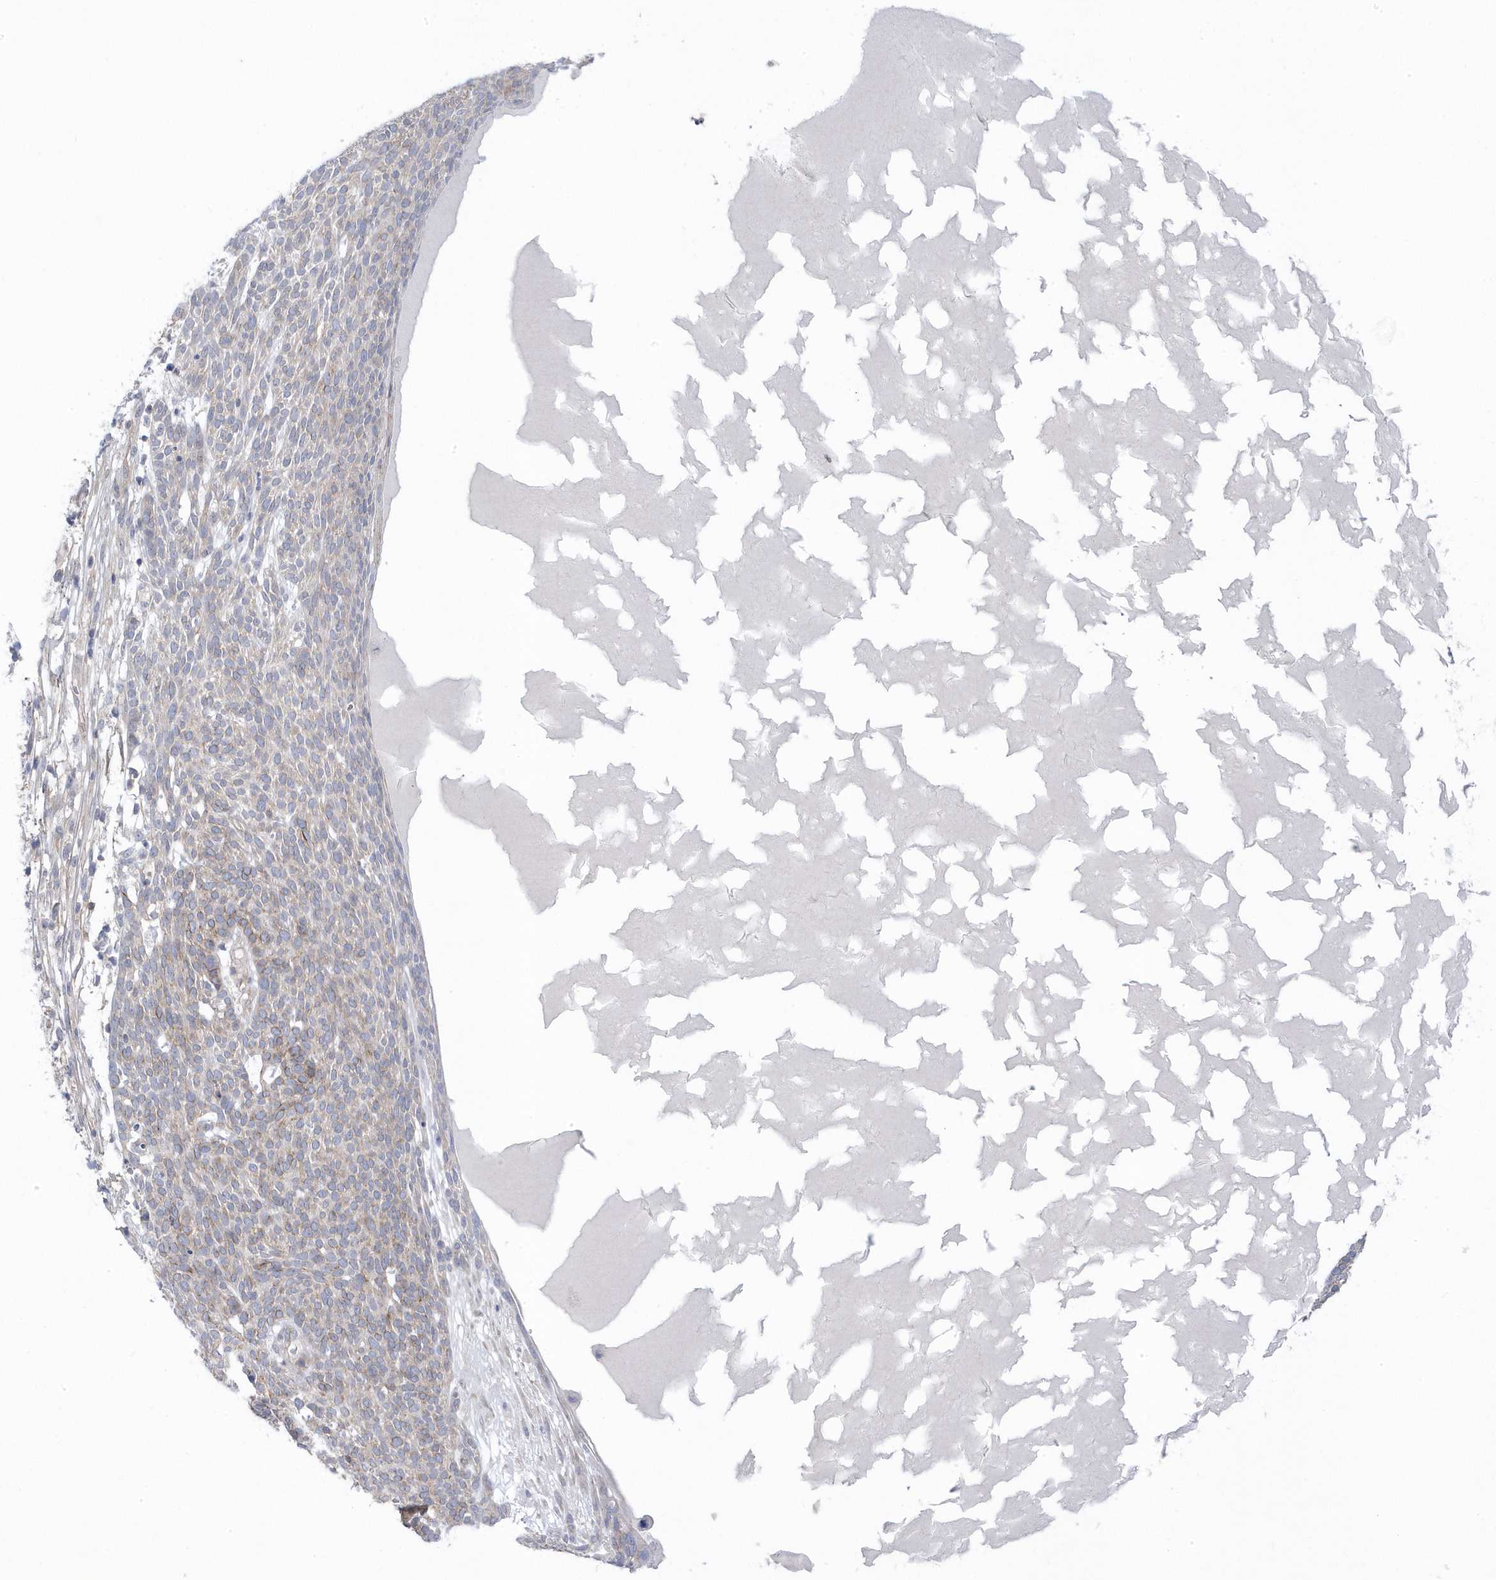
{"staining": {"intensity": "weak", "quantity": "<25%", "location": "cytoplasmic/membranous"}, "tissue": "skin cancer", "cell_type": "Tumor cells", "image_type": "cancer", "snomed": [{"axis": "morphology", "description": "Squamous cell carcinoma, NOS"}, {"axis": "topography", "description": "Skin"}], "caption": "High magnification brightfield microscopy of skin cancer stained with DAB (3,3'-diaminobenzidine) (brown) and counterstained with hematoxylin (blue): tumor cells show no significant expression.", "gene": "ANAPC1", "patient": {"sex": "female", "age": 90}}